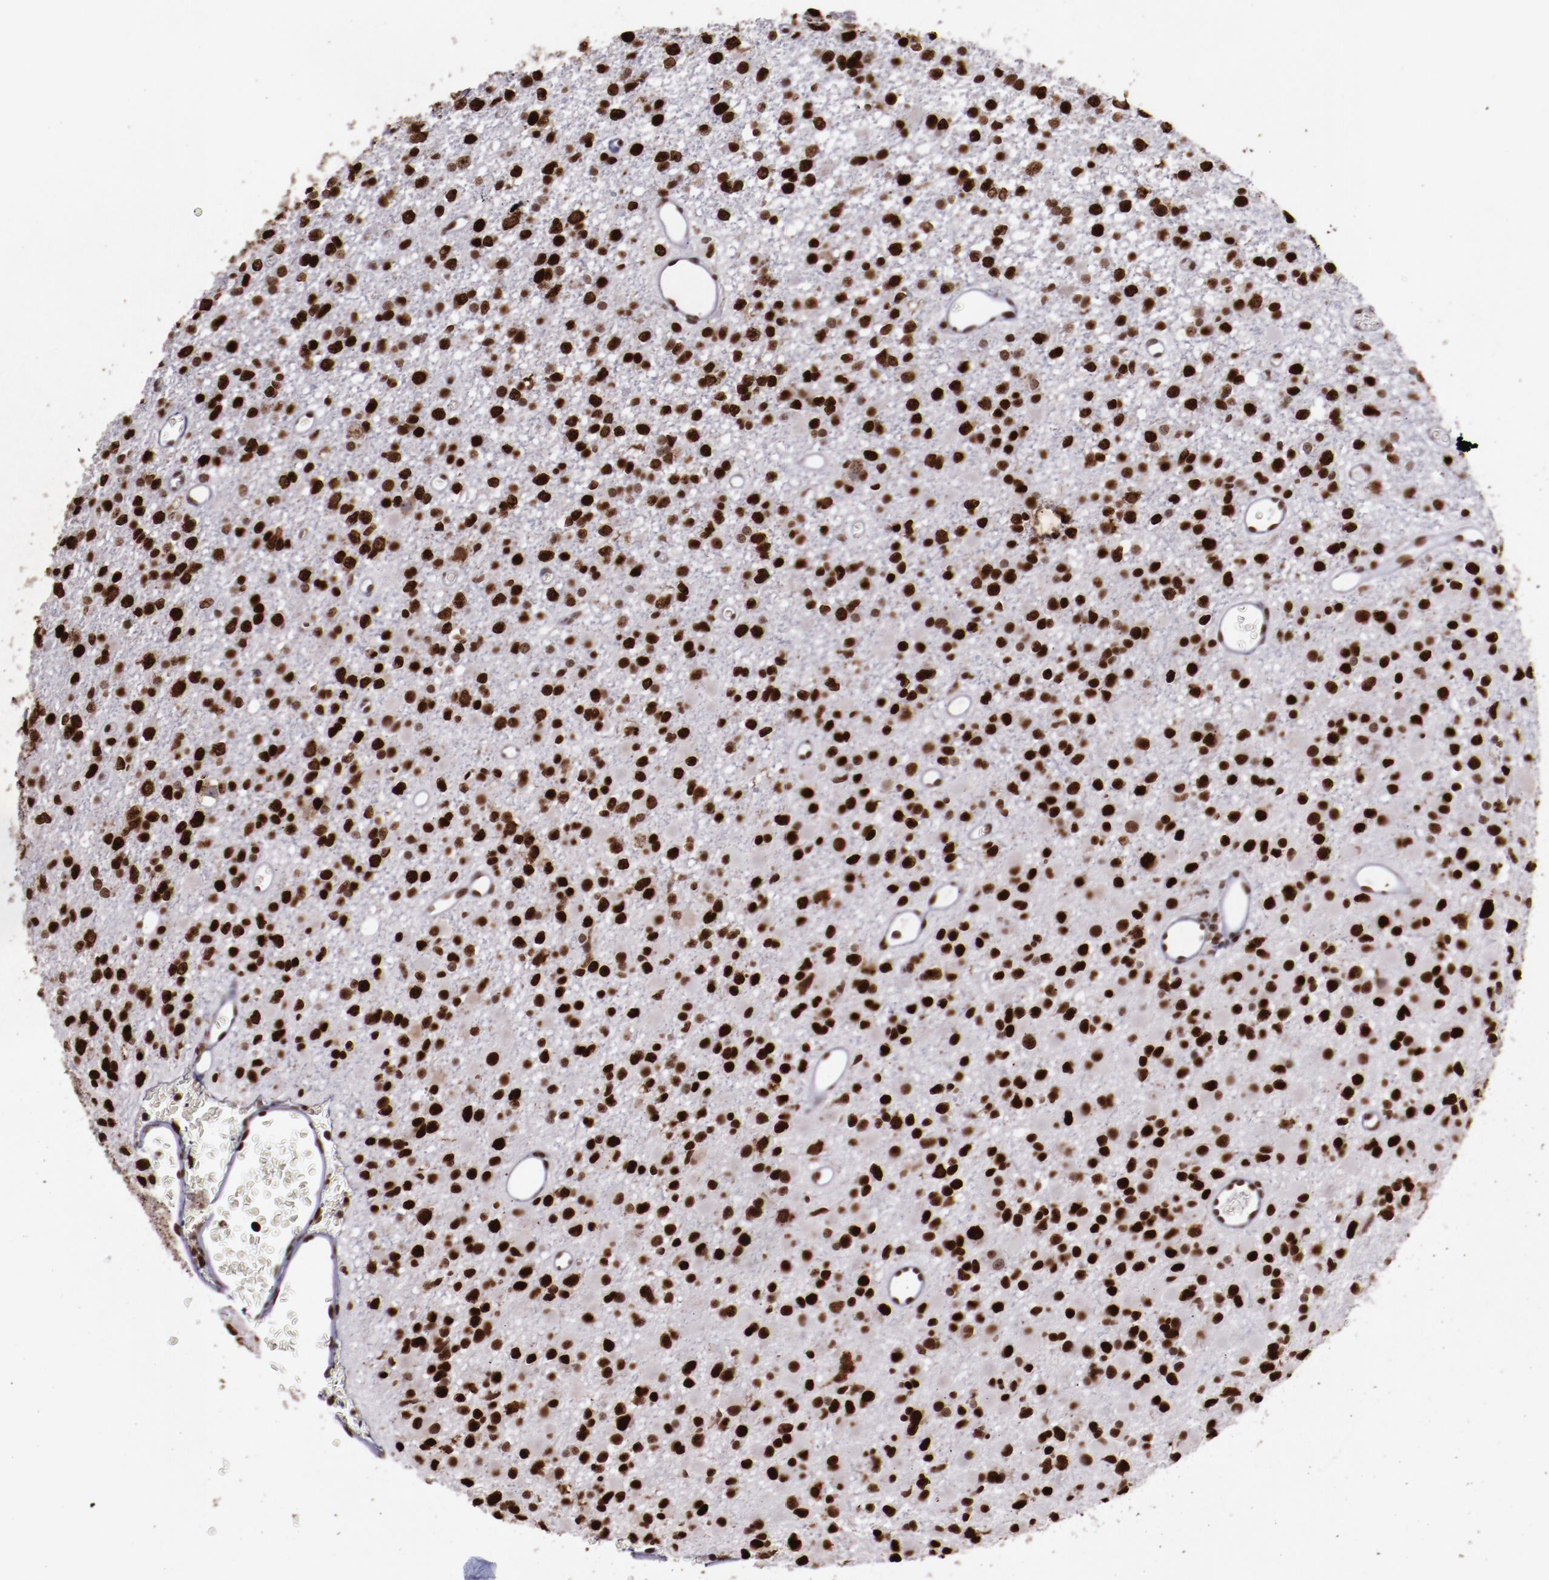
{"staining": {"intensity": "strong", "quantity": ">75%", "location": "nuclear"}, "tissue": "glioma", "cell_type": "Tumor cells", "image_type": "cancer", "snomed": [{"axis": "morphology", "description": "Glioma, malignant, Low grade"}, {"axis": "topography", "description": "Brain"}], "caption": "IHC staining of glioma, which displays high levels of strong nuclear expression in approximately >75% of tumor cells indicating strong nuclear protein positivity. The staining was performed using DAB (3,3'-diaminobenzidine) (brown) for protein detection and nuclei were counterstained in hematoxylin (blue).", "gene": "APEX1", "patient": {"sex": "male", "age": 42}}